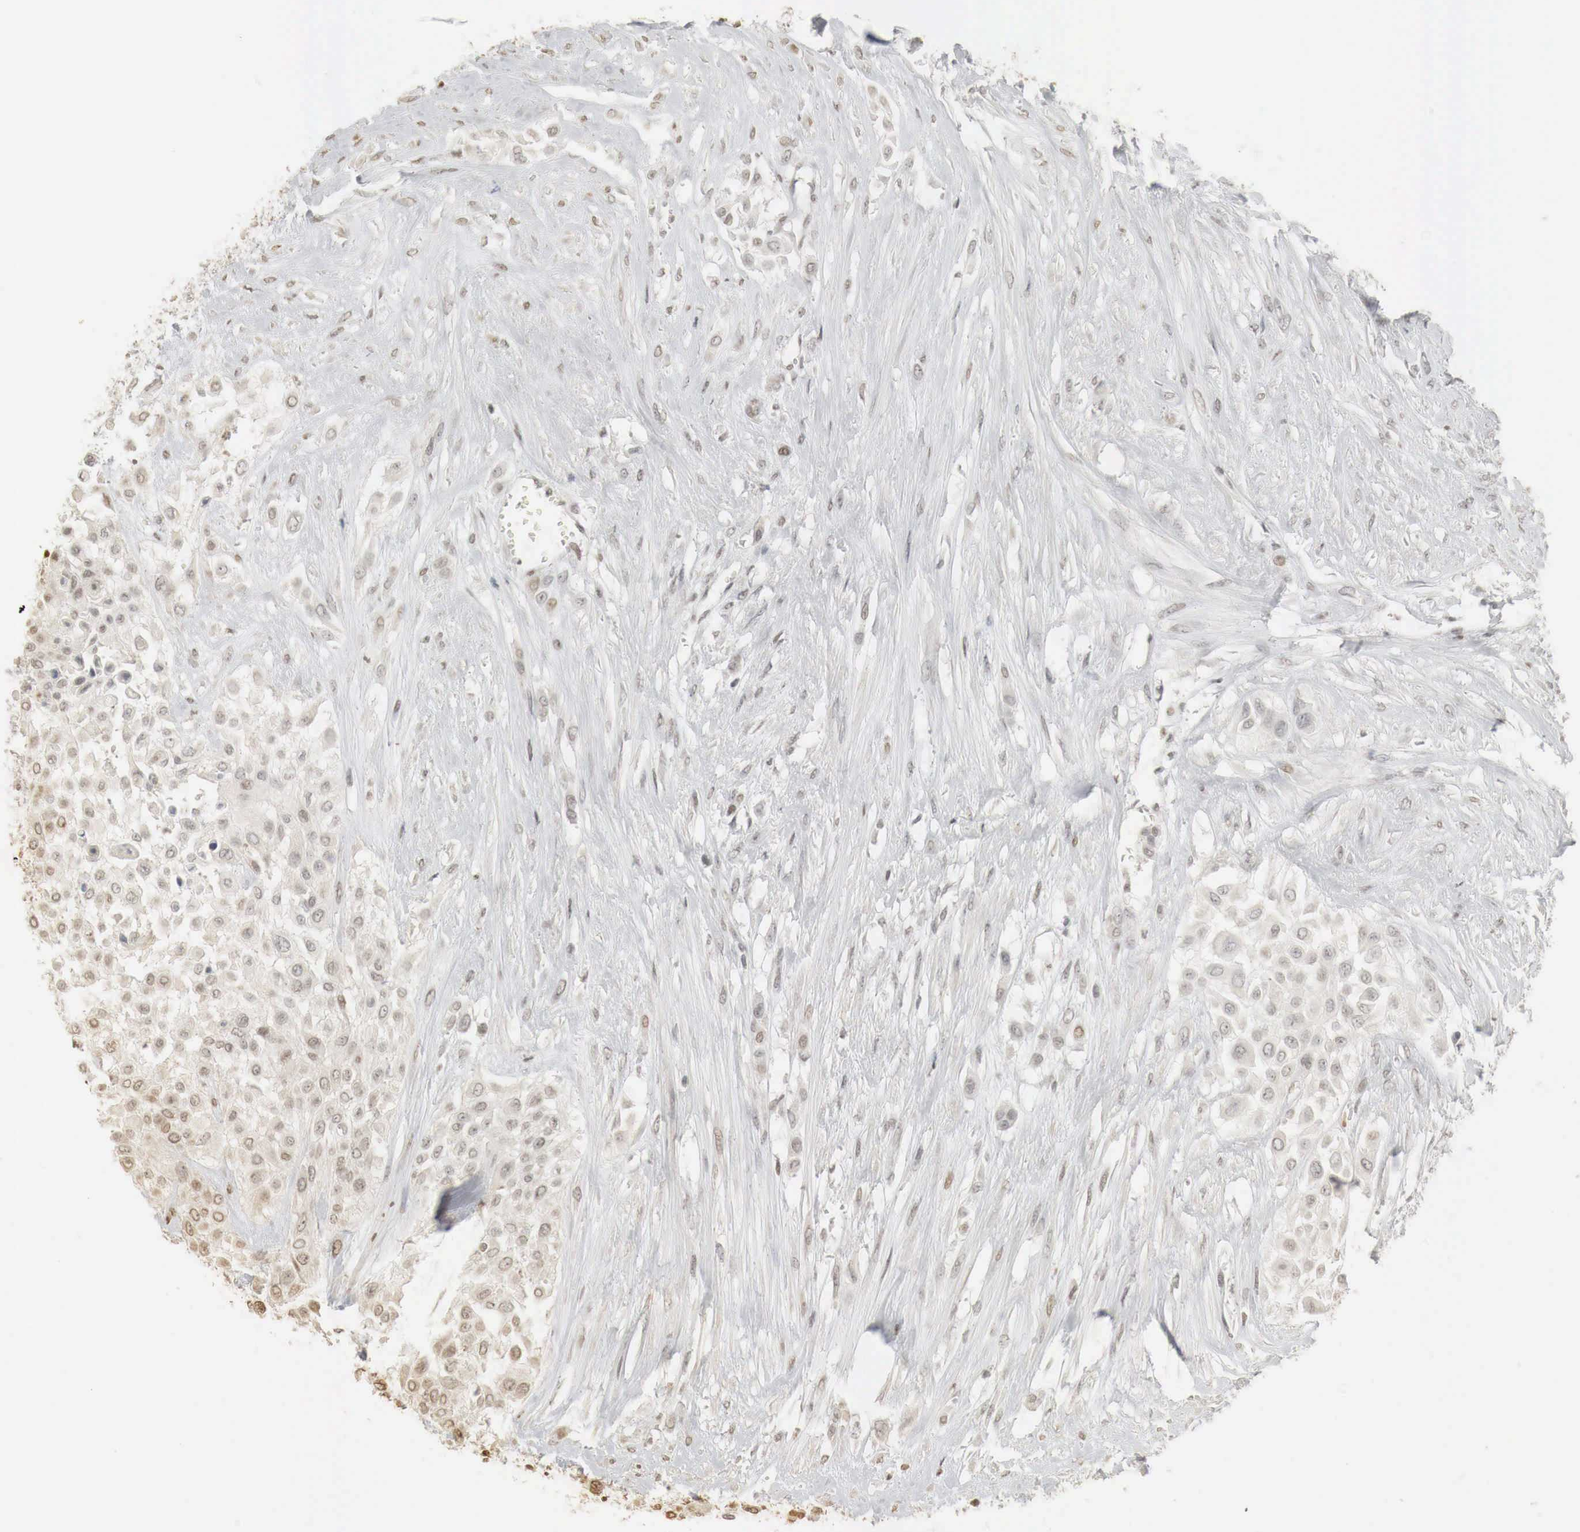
{"staining": {"intensity": "weak", "quantity": "25%-75%", "location": "cytoplasmic/membranous,nuclear"}, "tissue": "urothelial cancer", "cell_type": "Tumor cells", "image_type": "cancer", "snomed": [{"axis": "morphology", "description": "Urothelial carcinoma, High grade"}, {"axis": "topography", "description": "Urinary bladder"}], "caption": "Weak cytoplasmic/membranous and nuclear positivity is appreciated in about 25%-75% of tumor cells in urothelial cancer. (DAB (3,3'-diaminobenzidine) IHC, brown staining for protein, blue staining for nuclei).", "gene": "ERBB4", "patient": {"sex": "male", "age": 57}}